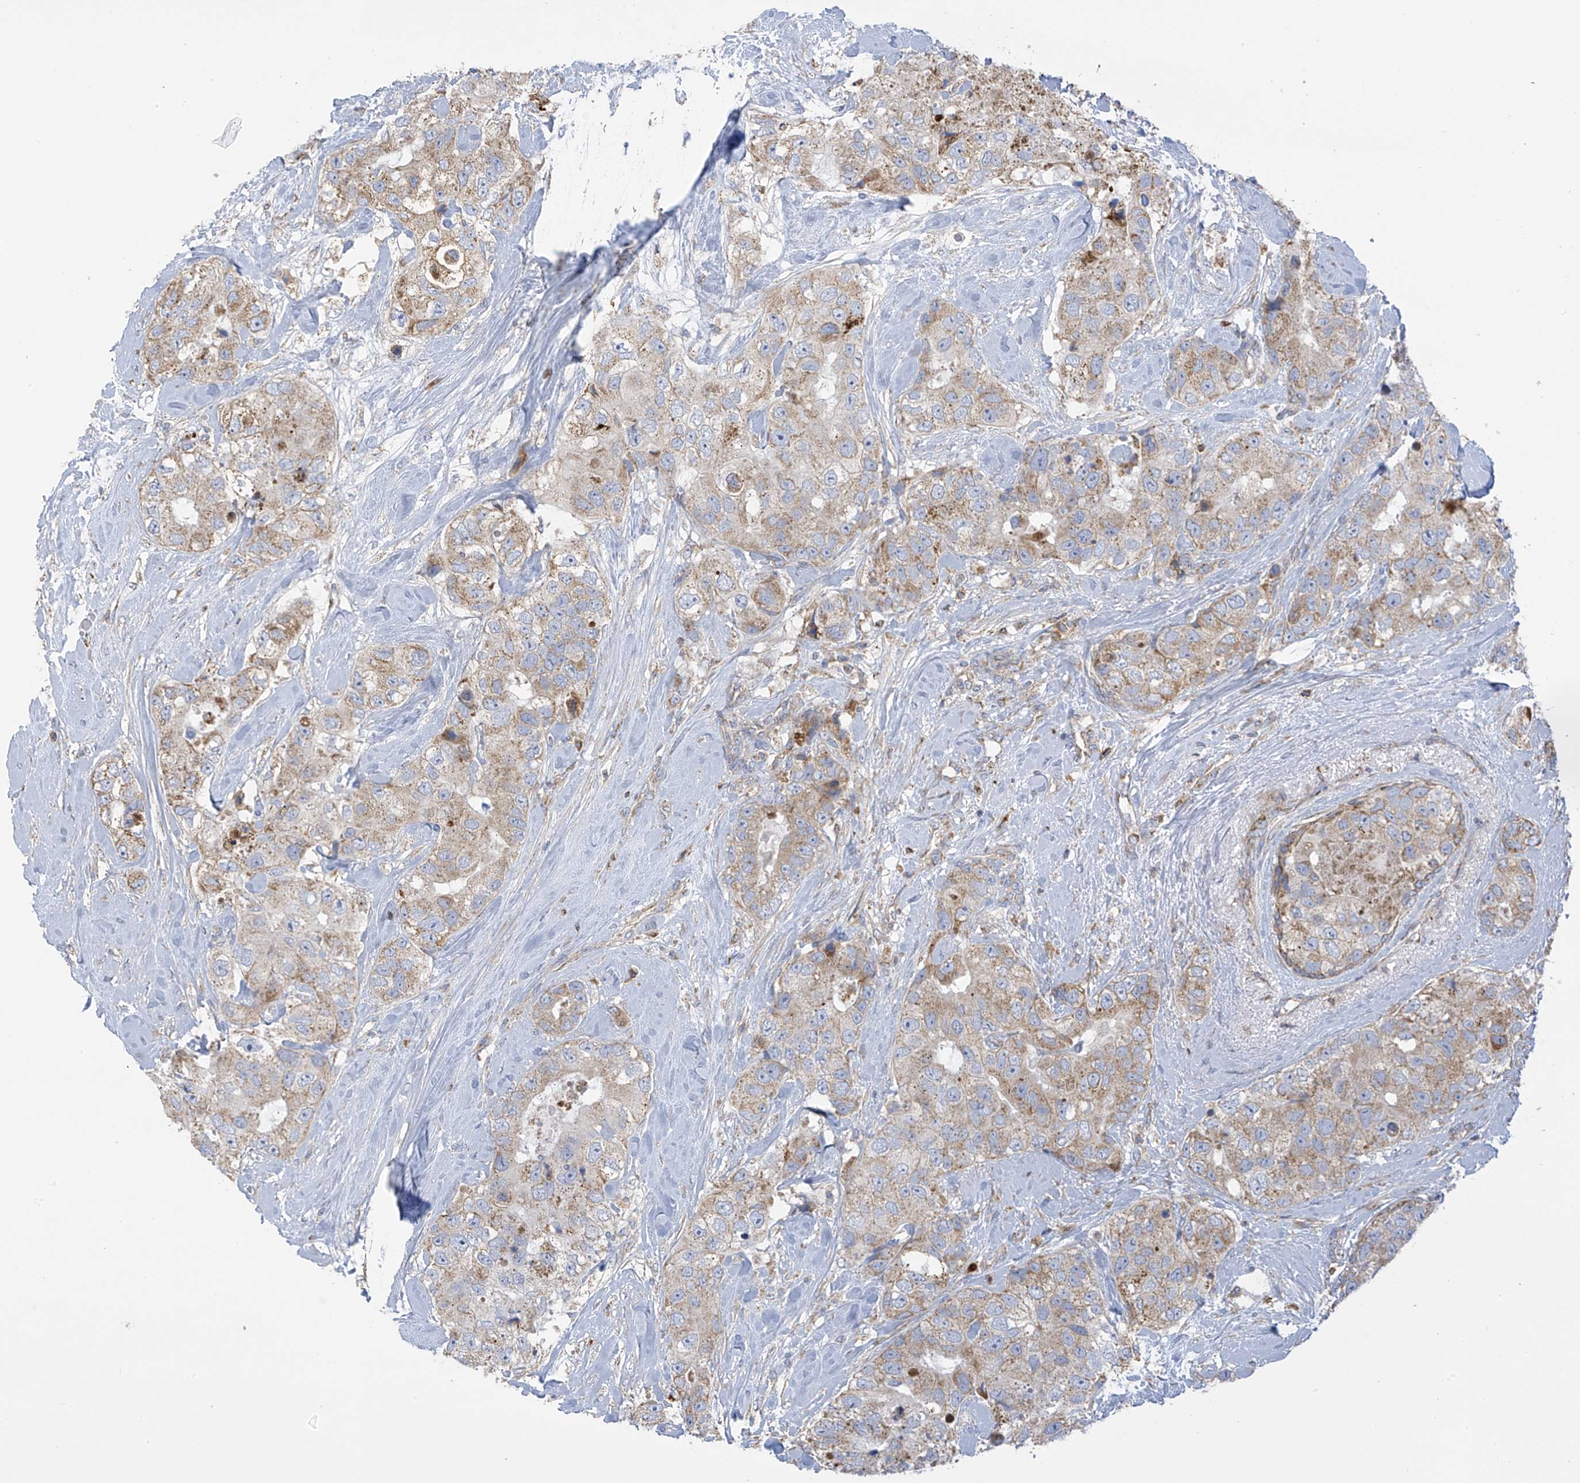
{"staining": {"intensity": "weak", "quantity": ">75%", "location": "cytoplasmic/membranous"}, "tissue": "breast cancer", "cell_type": "Tumor cells", "image_type": "cancer", "snomed": [{"axis": "morphology", "description": "Duct carcinoma"}, {"axis": "topography", "description": "Breast"}], "caption": "Human breast cancer (infiltrating ductal carcinoma) stained with a protein marker reveals weak staining in tumor cells.", "gene": "ITM2B", "patient": {"sex": "female", "age": 62}}